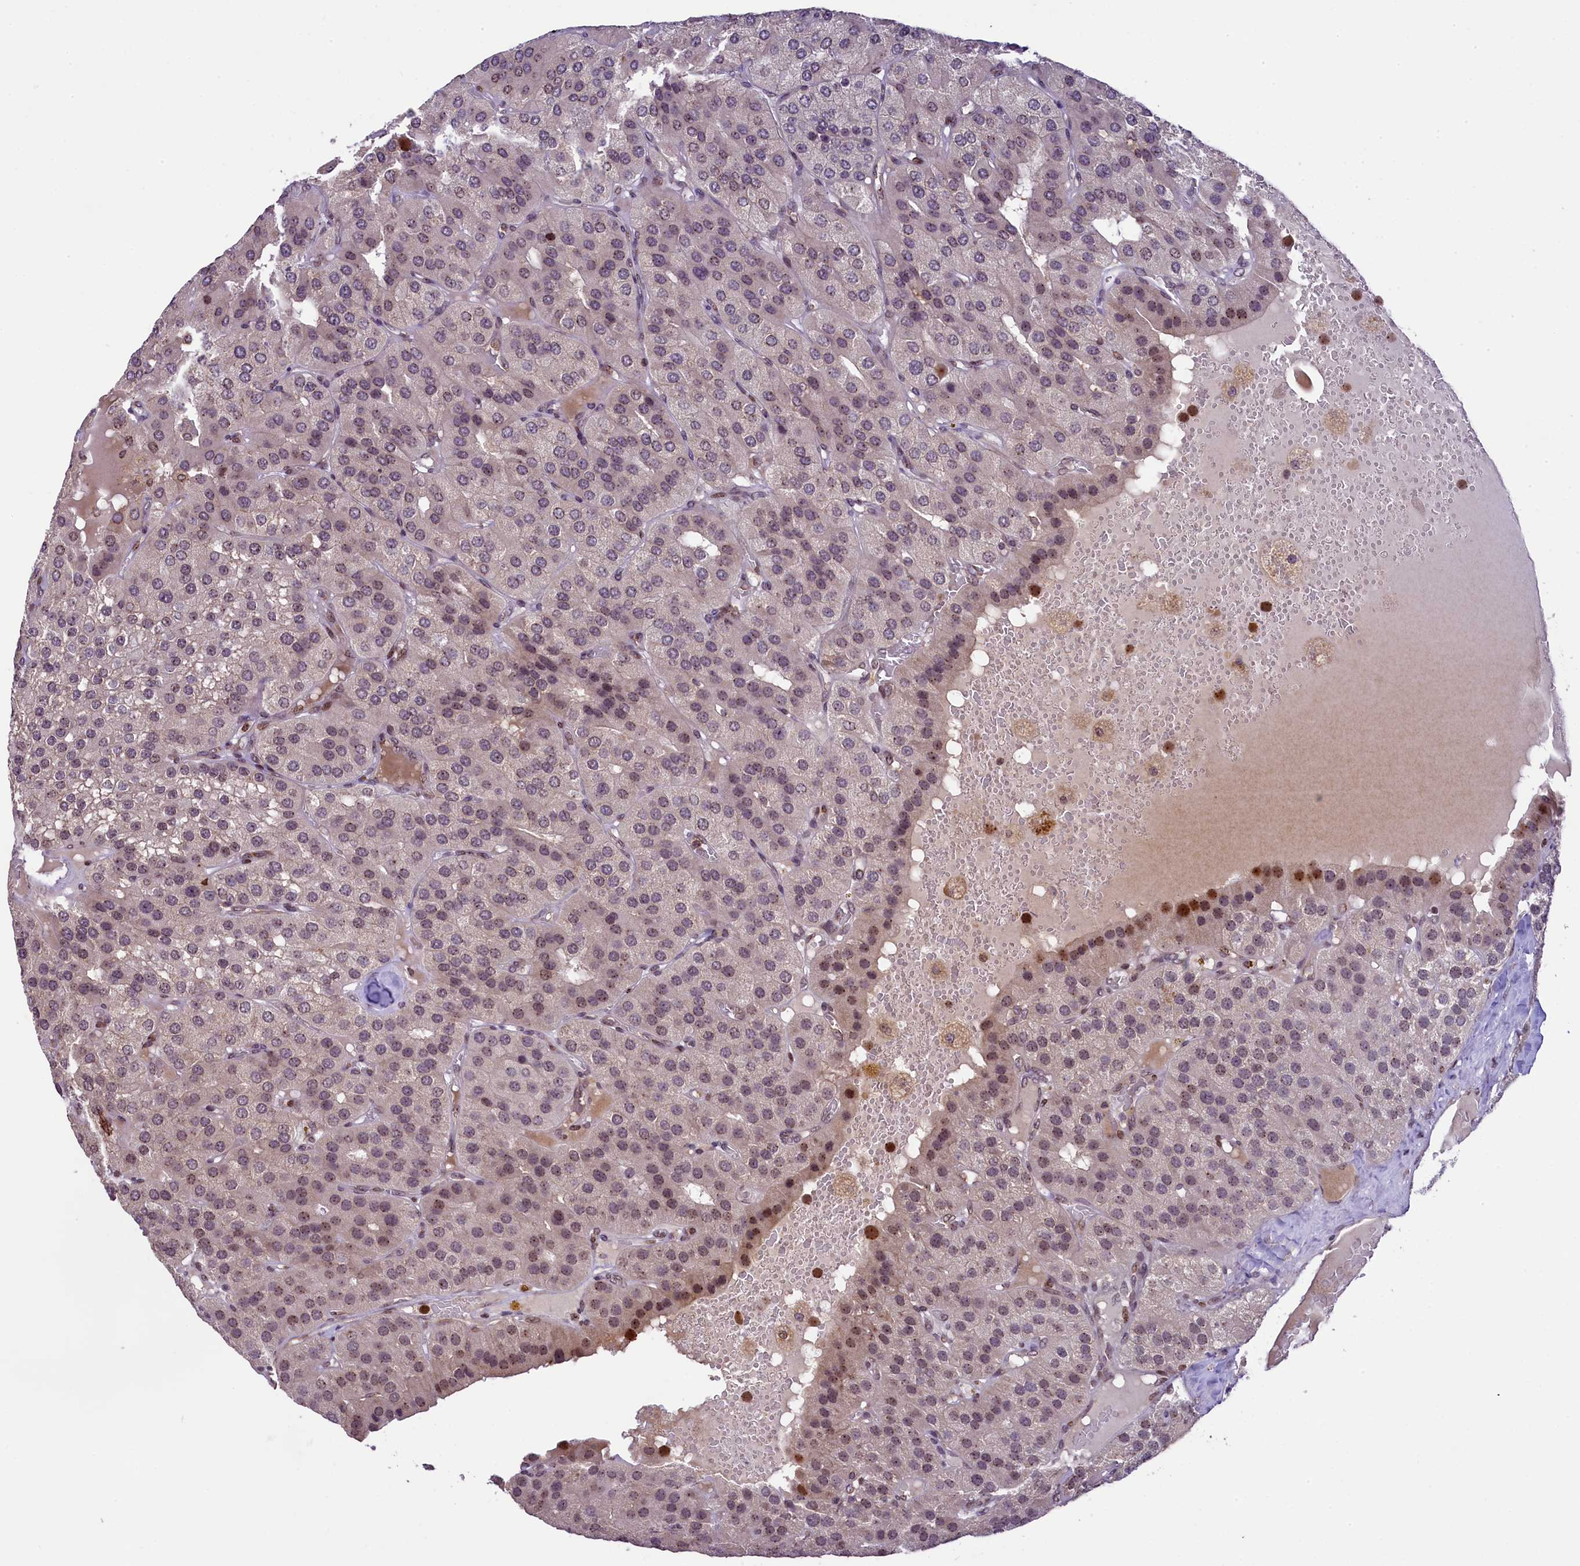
{"staining": {"intensity": "moderate", "quantity": "<25%", "location": "nuclear"}, "tissue": "parathyroid gland", "cell_type": "Glandular cells", "image_type": "normal", "snomed": [{"axis": "morphology", "description": "Normal tissue, NOS"}, {"axis": "morphology", "description": "Adenoma, NOS"}, {"axis": "topography", "description": "Parathyroid gland"}], "caption": "High-magnification brightfield microscopy of normal parathyroid gland stained with DAB (brown) and counterstained with hematoxylin (blue). glandular cells exhibit moderate nuclear staining is present in about<25% of cells.", "gene": "RBBP8", "patient": {"sex": "female", "age": 86}}